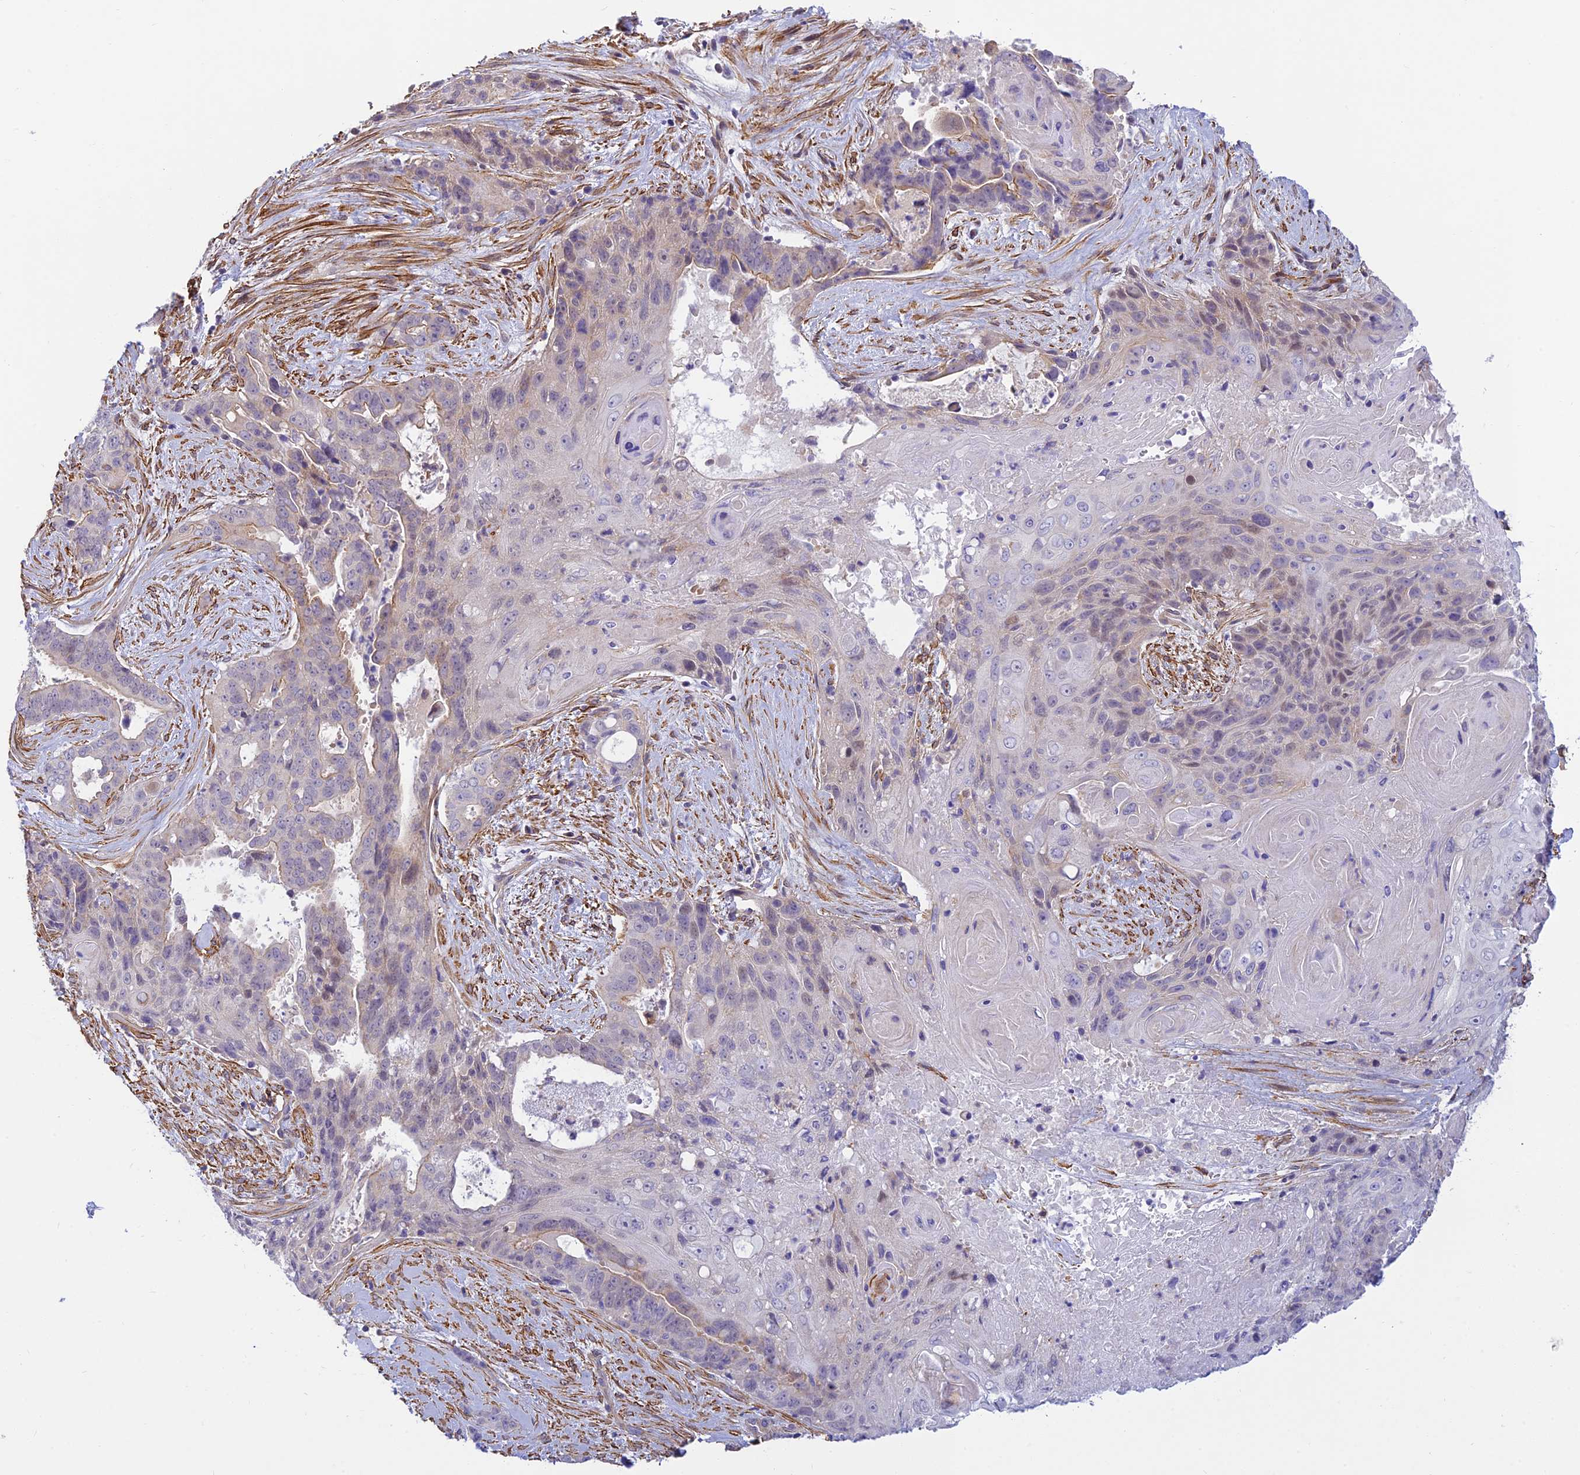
{"staining": {"intensity": "weak", "quantity": "<25%", "location": "cytoplasmic/membranous"}, "tissue": "pancreatic cancer", "cell_type": "Tumor cells", "image_type": "cancer", "snomed": [{"axis": "morphology", "description": "Adenocarcinoma, NOS"}, {"axis": "topography", "description": "Pancreas"}], "caption": "Protein analysis of adenocarcinoma (pancreatic) demonstrates no significant staining in tumor cells.", "gene": "FBXW4", "patient": {"sex": "male", "age": 80}}